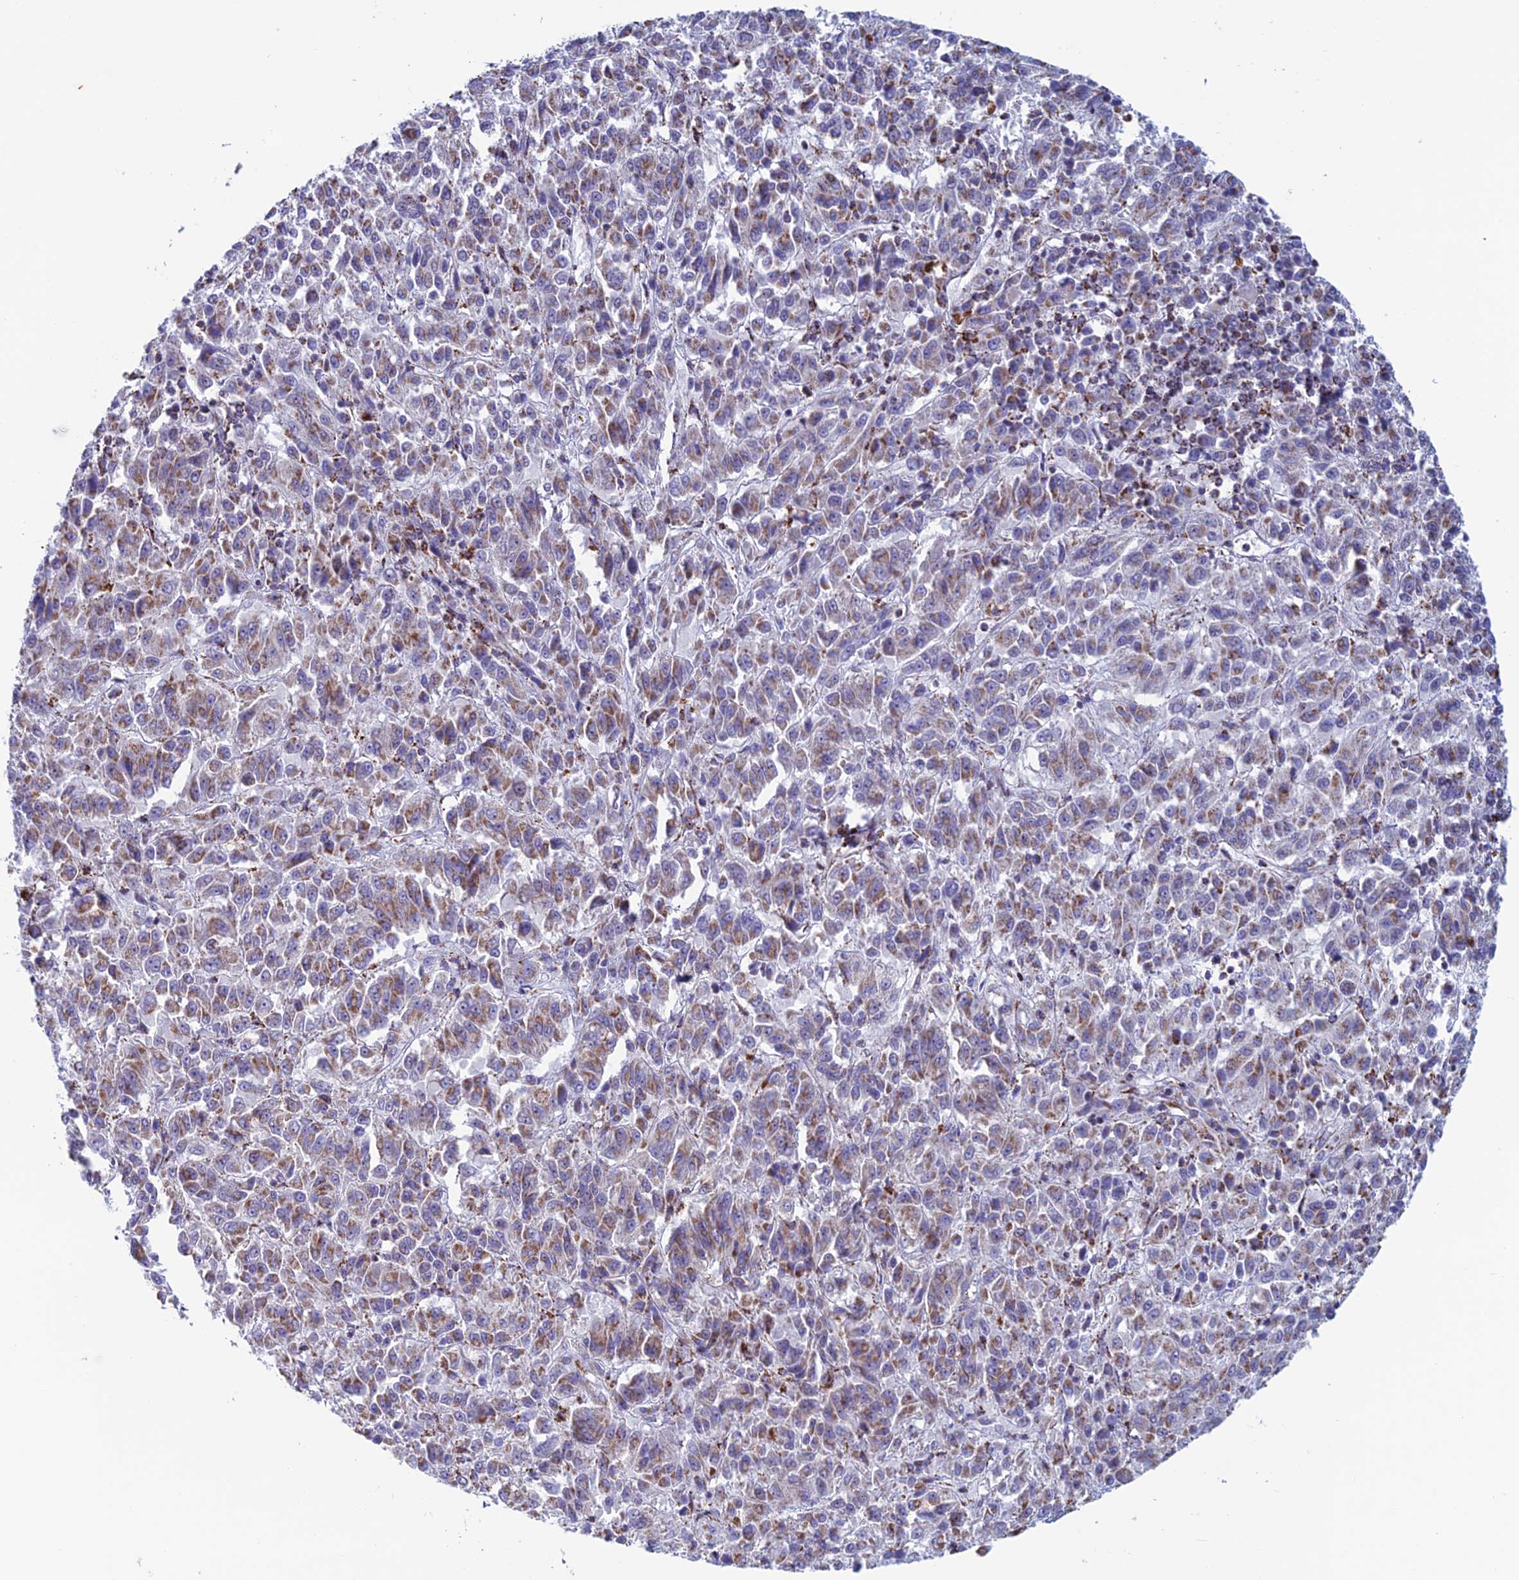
{"staining": {"intensity": "moderate", "quantity": ">75%", "location": "cytoplasmic/membranous"}, "tissue": "melanoma", "cell_type": "Tumor cells", "image_type": "cancer", "snomed": [{"axis": "morphology", "description": "Malignant melanoma, Metastatic site"}, {"axis": "topography", "description": "Lung"}], "caption": "An immunohistochemistry (IHC) histopathology image of tumor tissue is shown. Protein staining in brown shows moderate cytoplasmic/membranous positivity in melanoma within tumor cells.", "gene": "ZNG1B", "patient": {"sex": "male", "age": 64}}